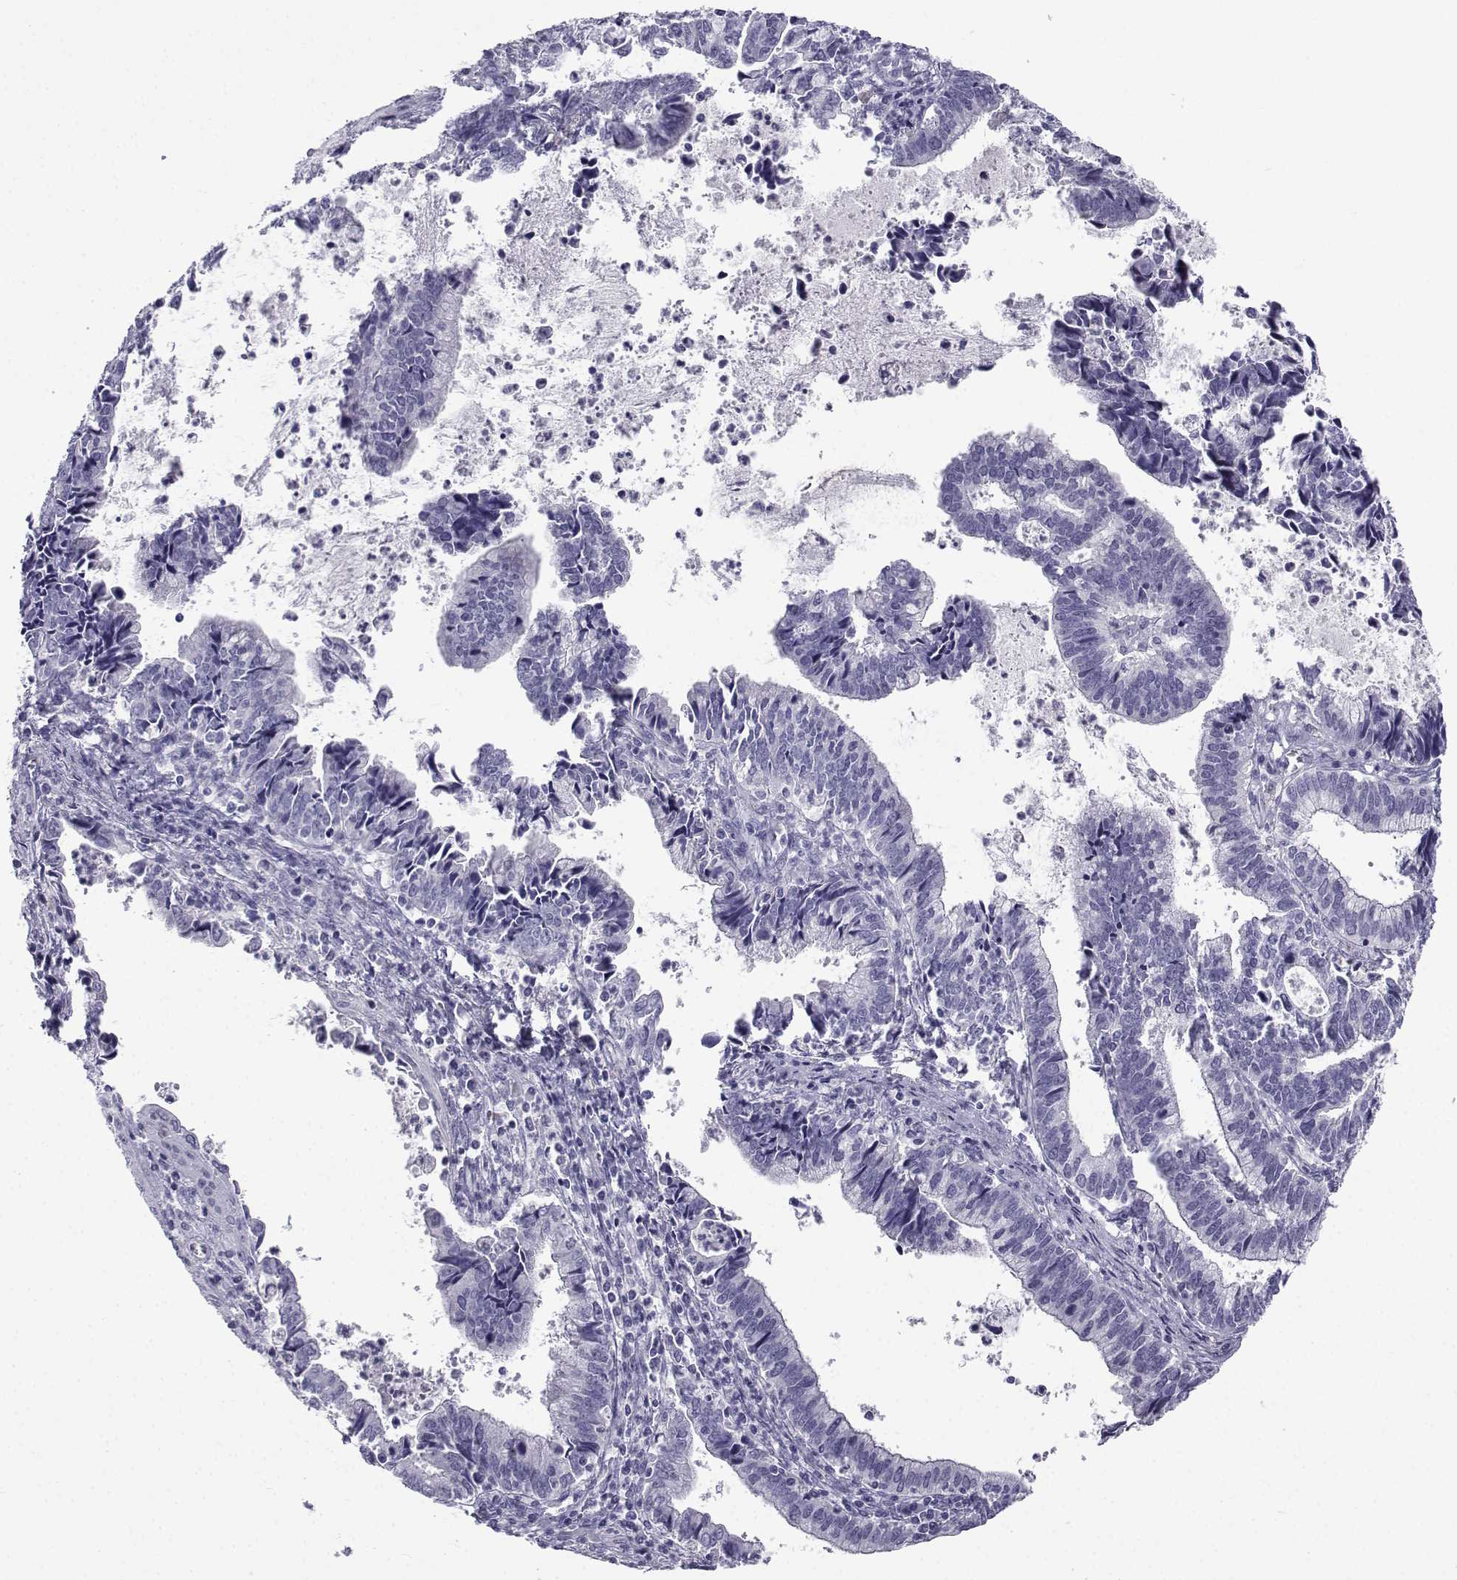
{"staining": {"intensity": "negative", "quantity": "none", "location": "none"}, "tissue": "cervical cancer", "cell_type": "Tumor cells", "image_type": "cancer", "snomed": [{"axis": "morphology", "description": "Adenocarcinoma, NOS"}, {"axis": "topography", "description": "Cervix"}], "caption": "The image exhibits no staining of tumor cells in cervical adenocarcinoma.", "gene": "PCSK1N", "patient": {"sex": "female", "age": 42}}